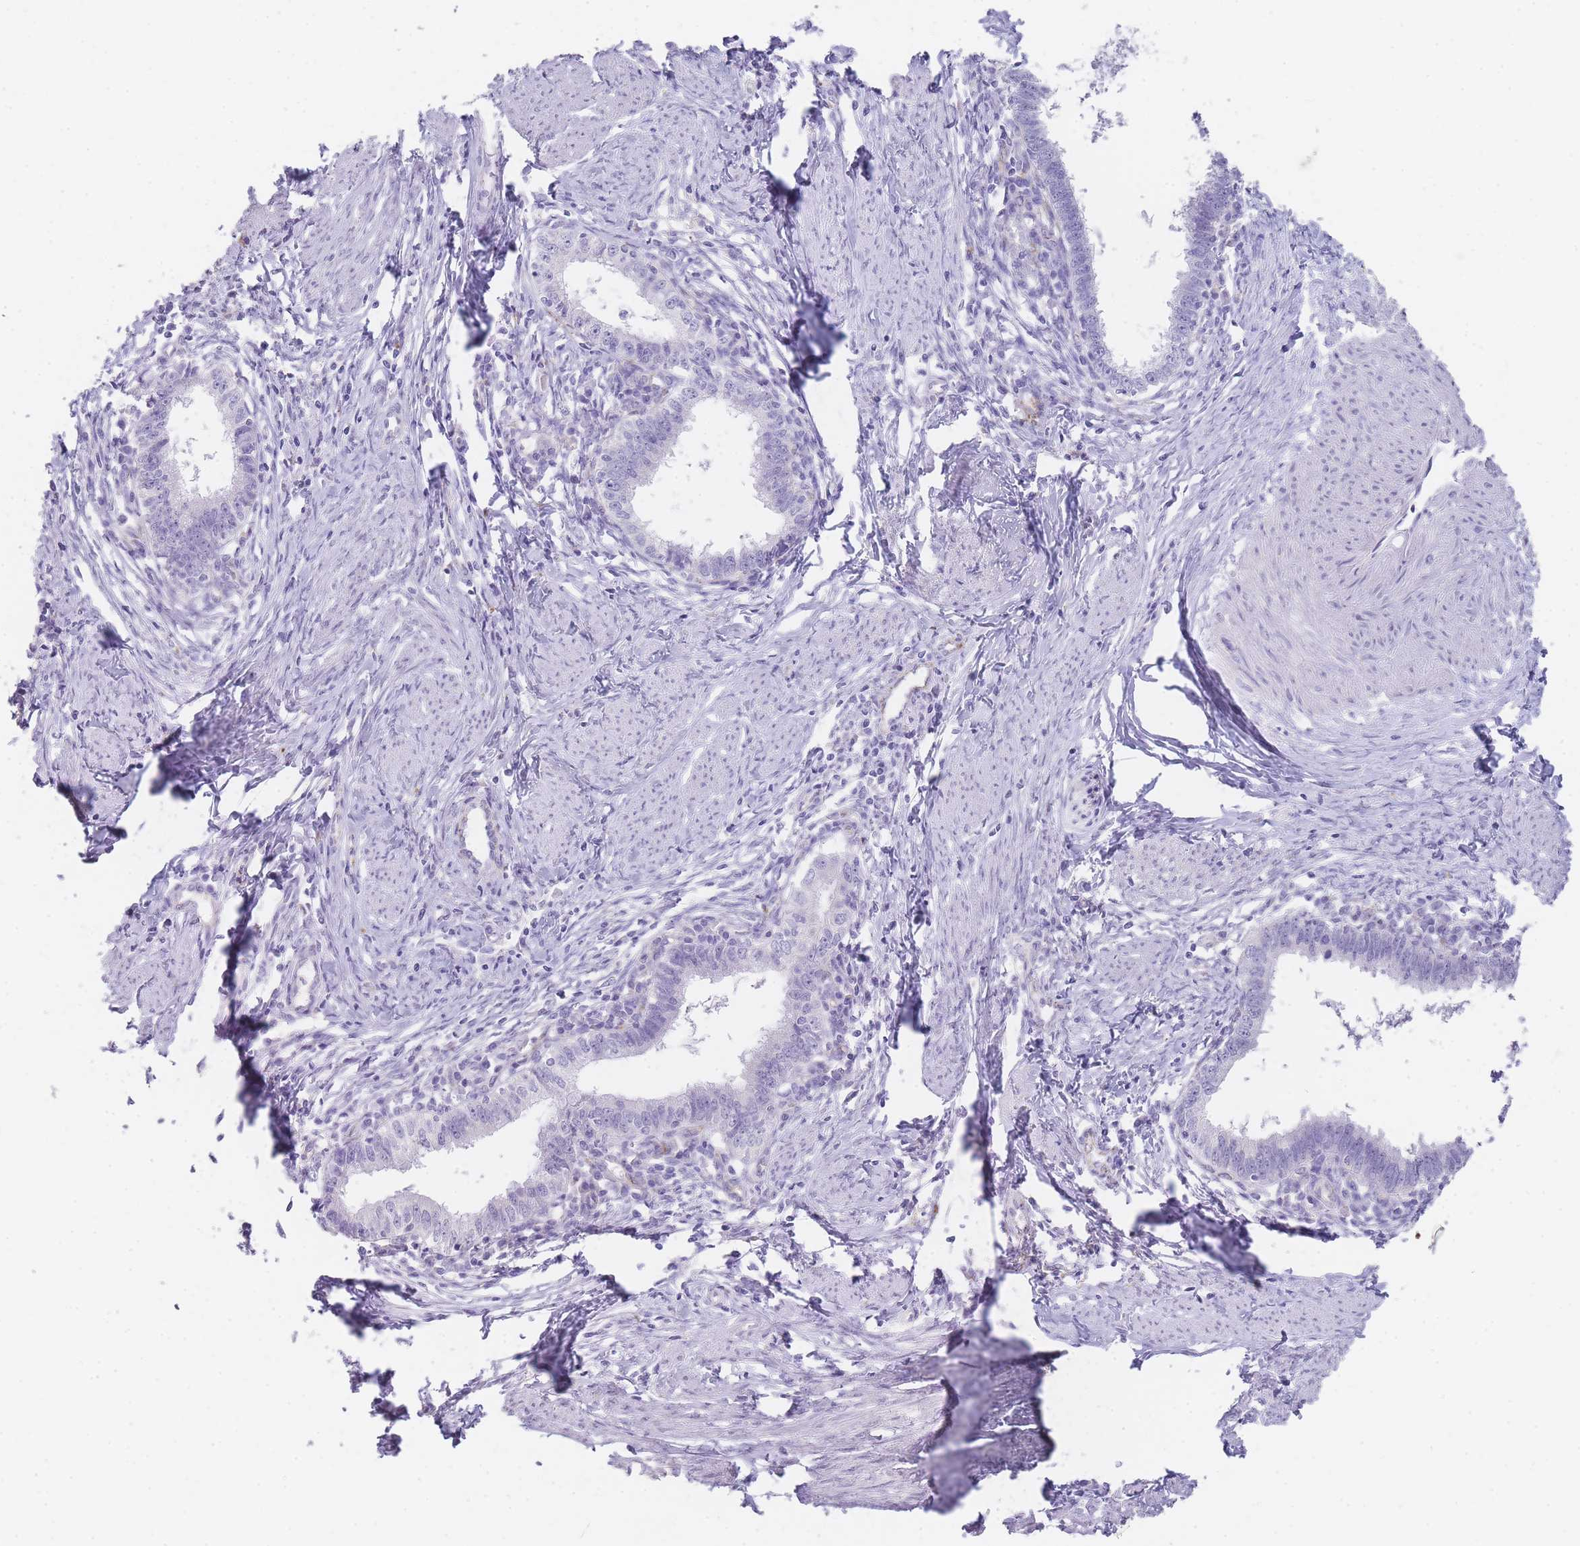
{"staining": {"intensity": "negative", "quantity": "none", "location": "none"}, "tissue": "cervical cancer", "cell_type": "Tumor cells", "image_type": "cancer", "snomed": [{"axis": "morphology", "description": "Adenocarcinoma, NOS"}, {"axis": "topography", "description": "Cervix"}], "caption": "Tumor cells are negative for brown protein staining in cervical adenocarcinoma.", "gene": "RHO", "patient": {"sex": "female", "age": 36}}